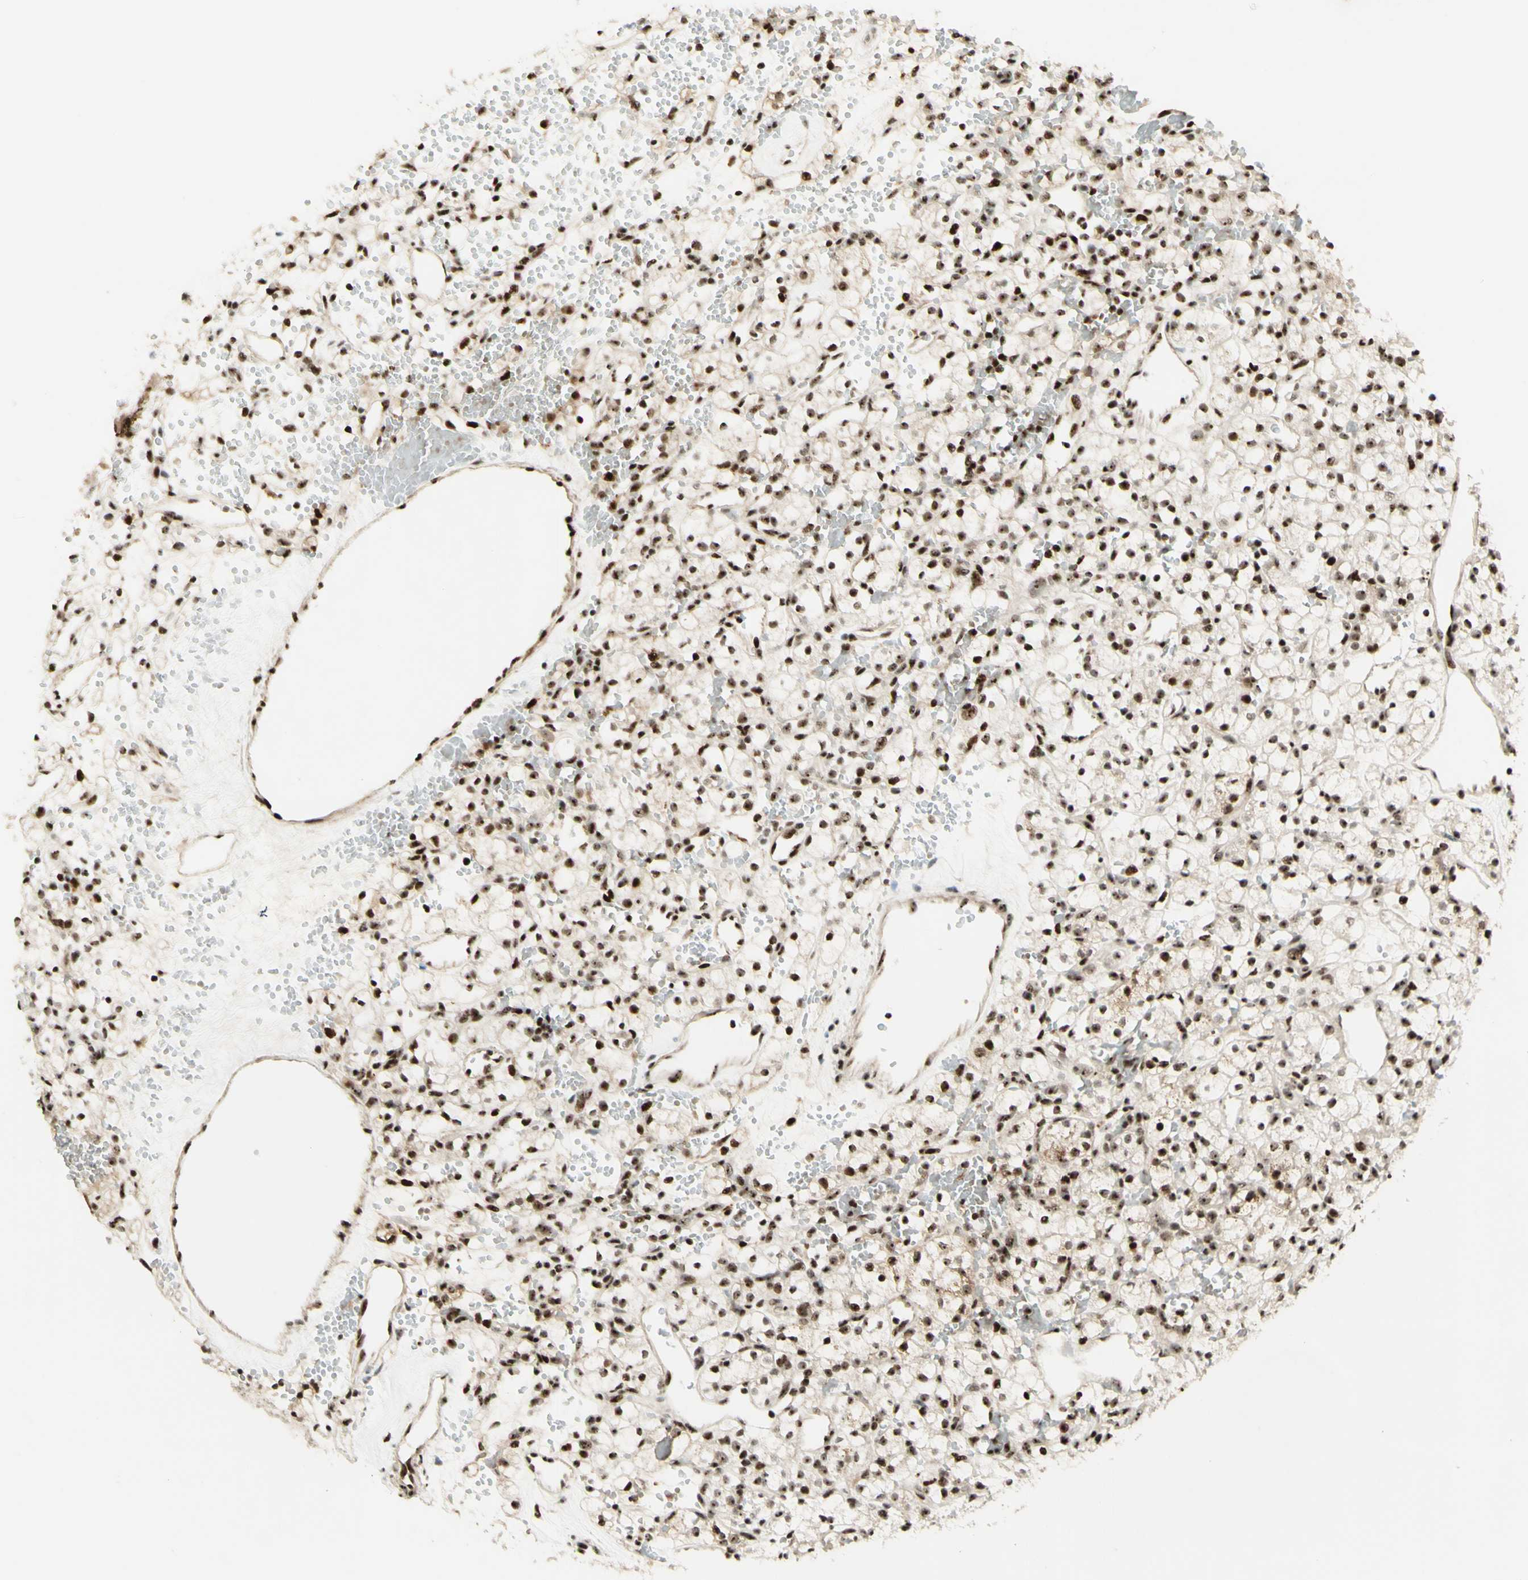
{"staining": {"intensity": "strong", "quantity": ">75%", "location": "nuclear"}, "tissue": "renal cancer", "cell_type": "Tumor cells", "image_type": "cancer", "snomed": [{"axis": "morphology", "description": "Adenocarcinoma, NOS"}, {"axis": "topography", "description": "Kidney"}], "caption": "Renal cancer (adenocarcinoma) stained for a protein displays strong nuclear positivity in tumor cells.", "gene": "DHX9", "patient": {"sex": "female", "age": 60}}